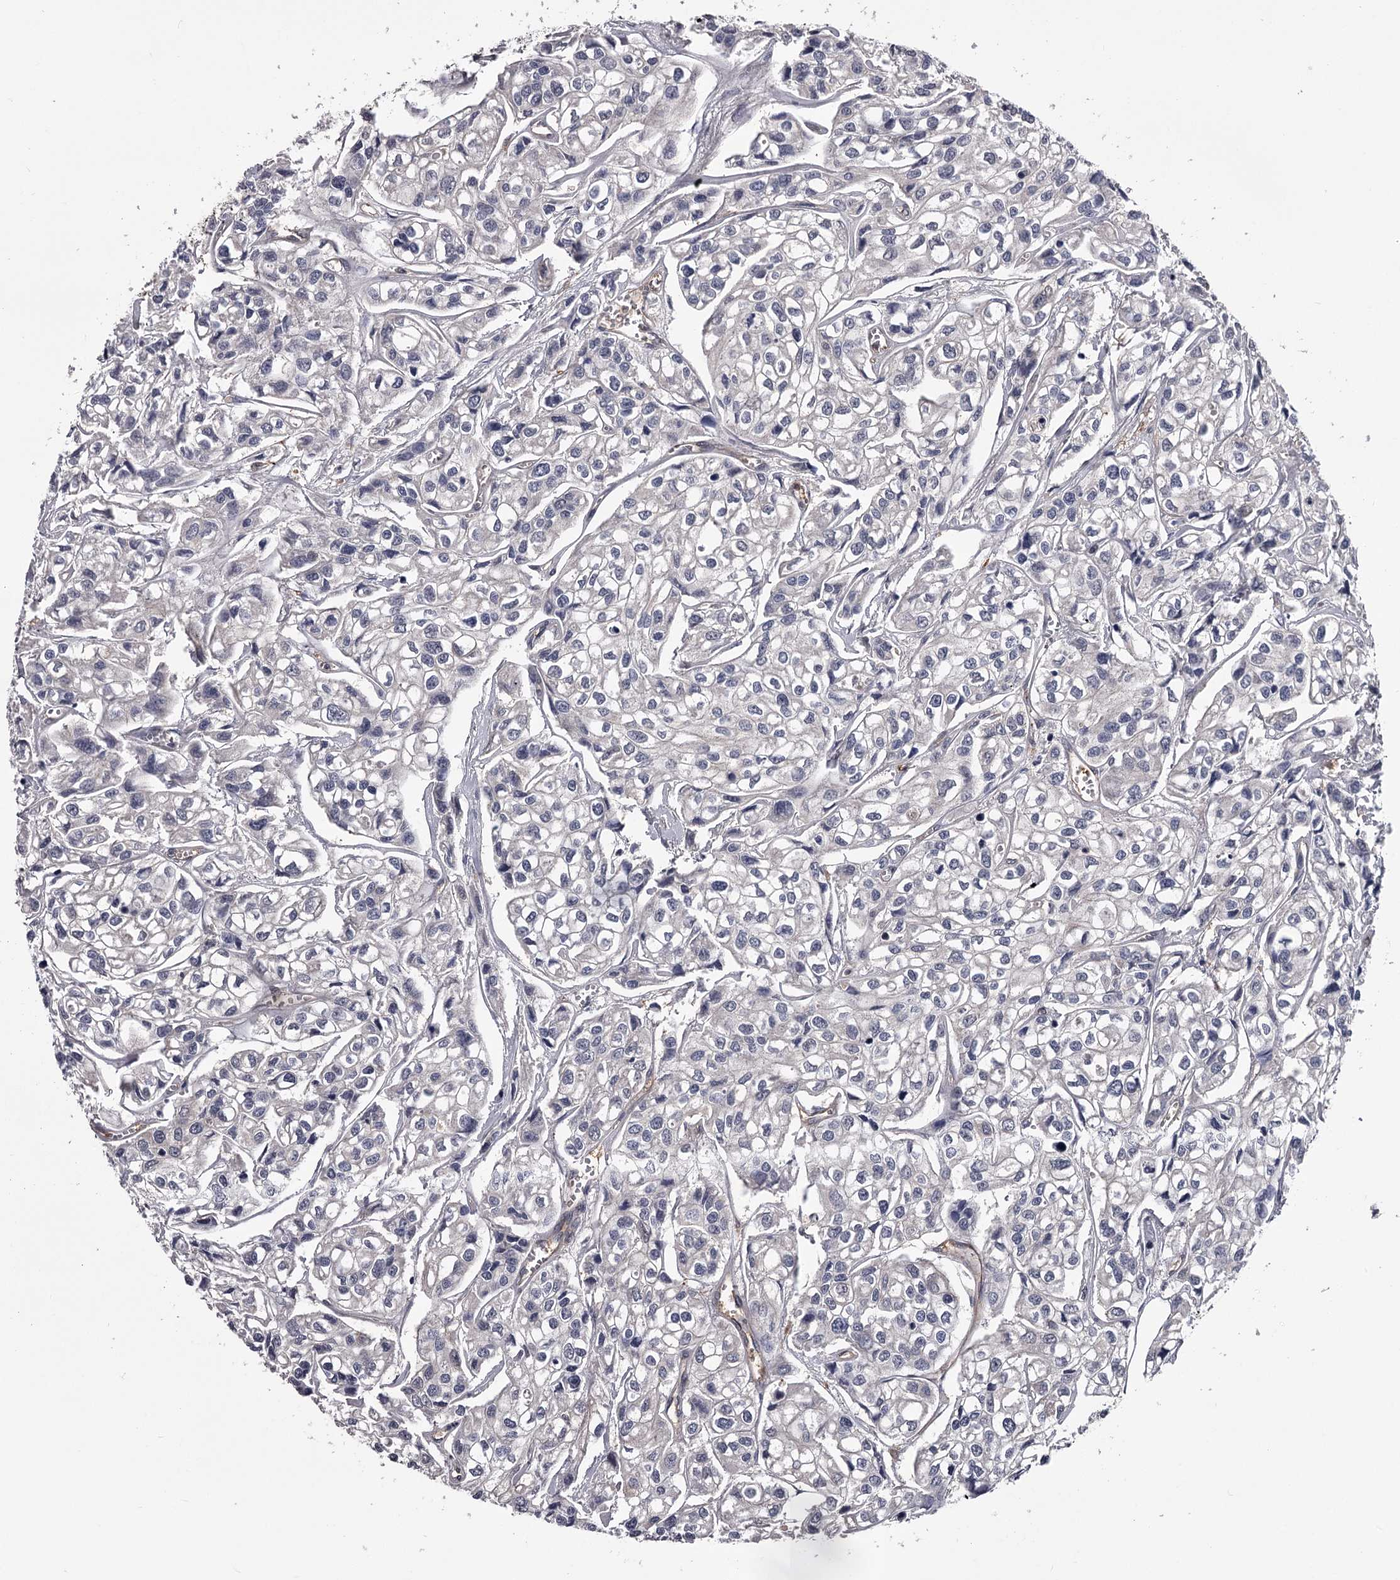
{"staining": {"intensity": "negative", "quantity": "none", "location": "none"}, "tissue": "urothelial cancer", "cell_type": "Tumor cells", "image_type": "cancer", "snomed": [{"axis": "morphology", "description": "Urothelial carcinoma, High grade"}, {"axis": "topography", "description": "Urinary bladder"}], "caption": "High-grade urothelial carcinoma stained for a protein using immunohistochemistry reveals no staining tumor cells.", "gene": "GSTO1", "patient": {"sex": "male", "age": 67}}